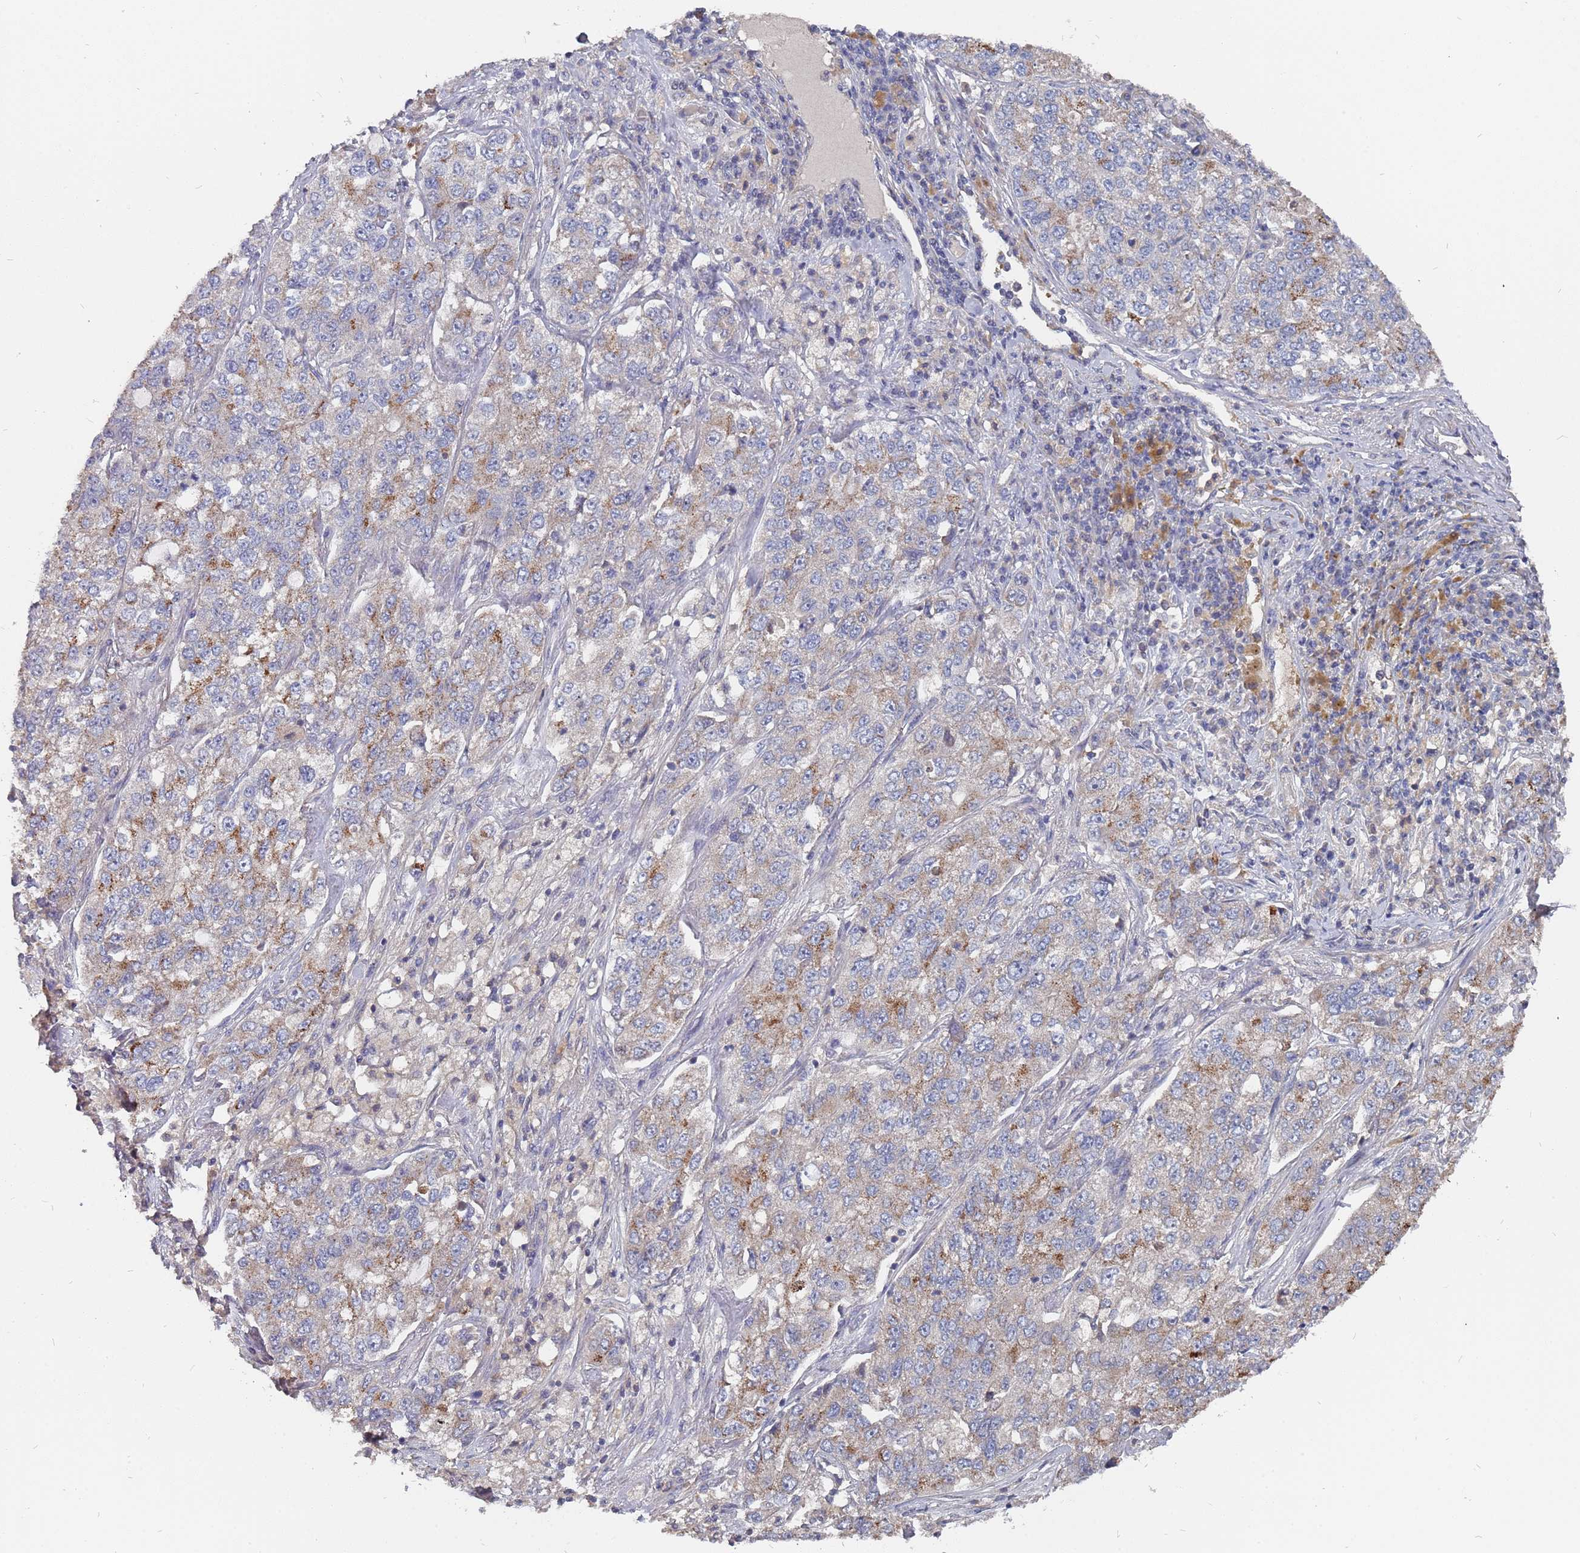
{"staining": {"intensity": "moderate", "quantity": "25%-75%", "location": "cytoplasmic/membranous"}, "tissue": "lung cancer", "cell_type": "Tumor cells", "image_type": "cancer", "snomed": [{"axis": "morphology", "description": "Adenocarcinoma, NOS"}, {"axis": "topography", "description": "Lung"}], "caption": "Moderate cytoplasmic/membranous expression is appreciated in approximately 25%-75% of tumor cells in lung cancer.", "gene": "TCEANC2", "patient": {"sex": "male", "age": 49}}